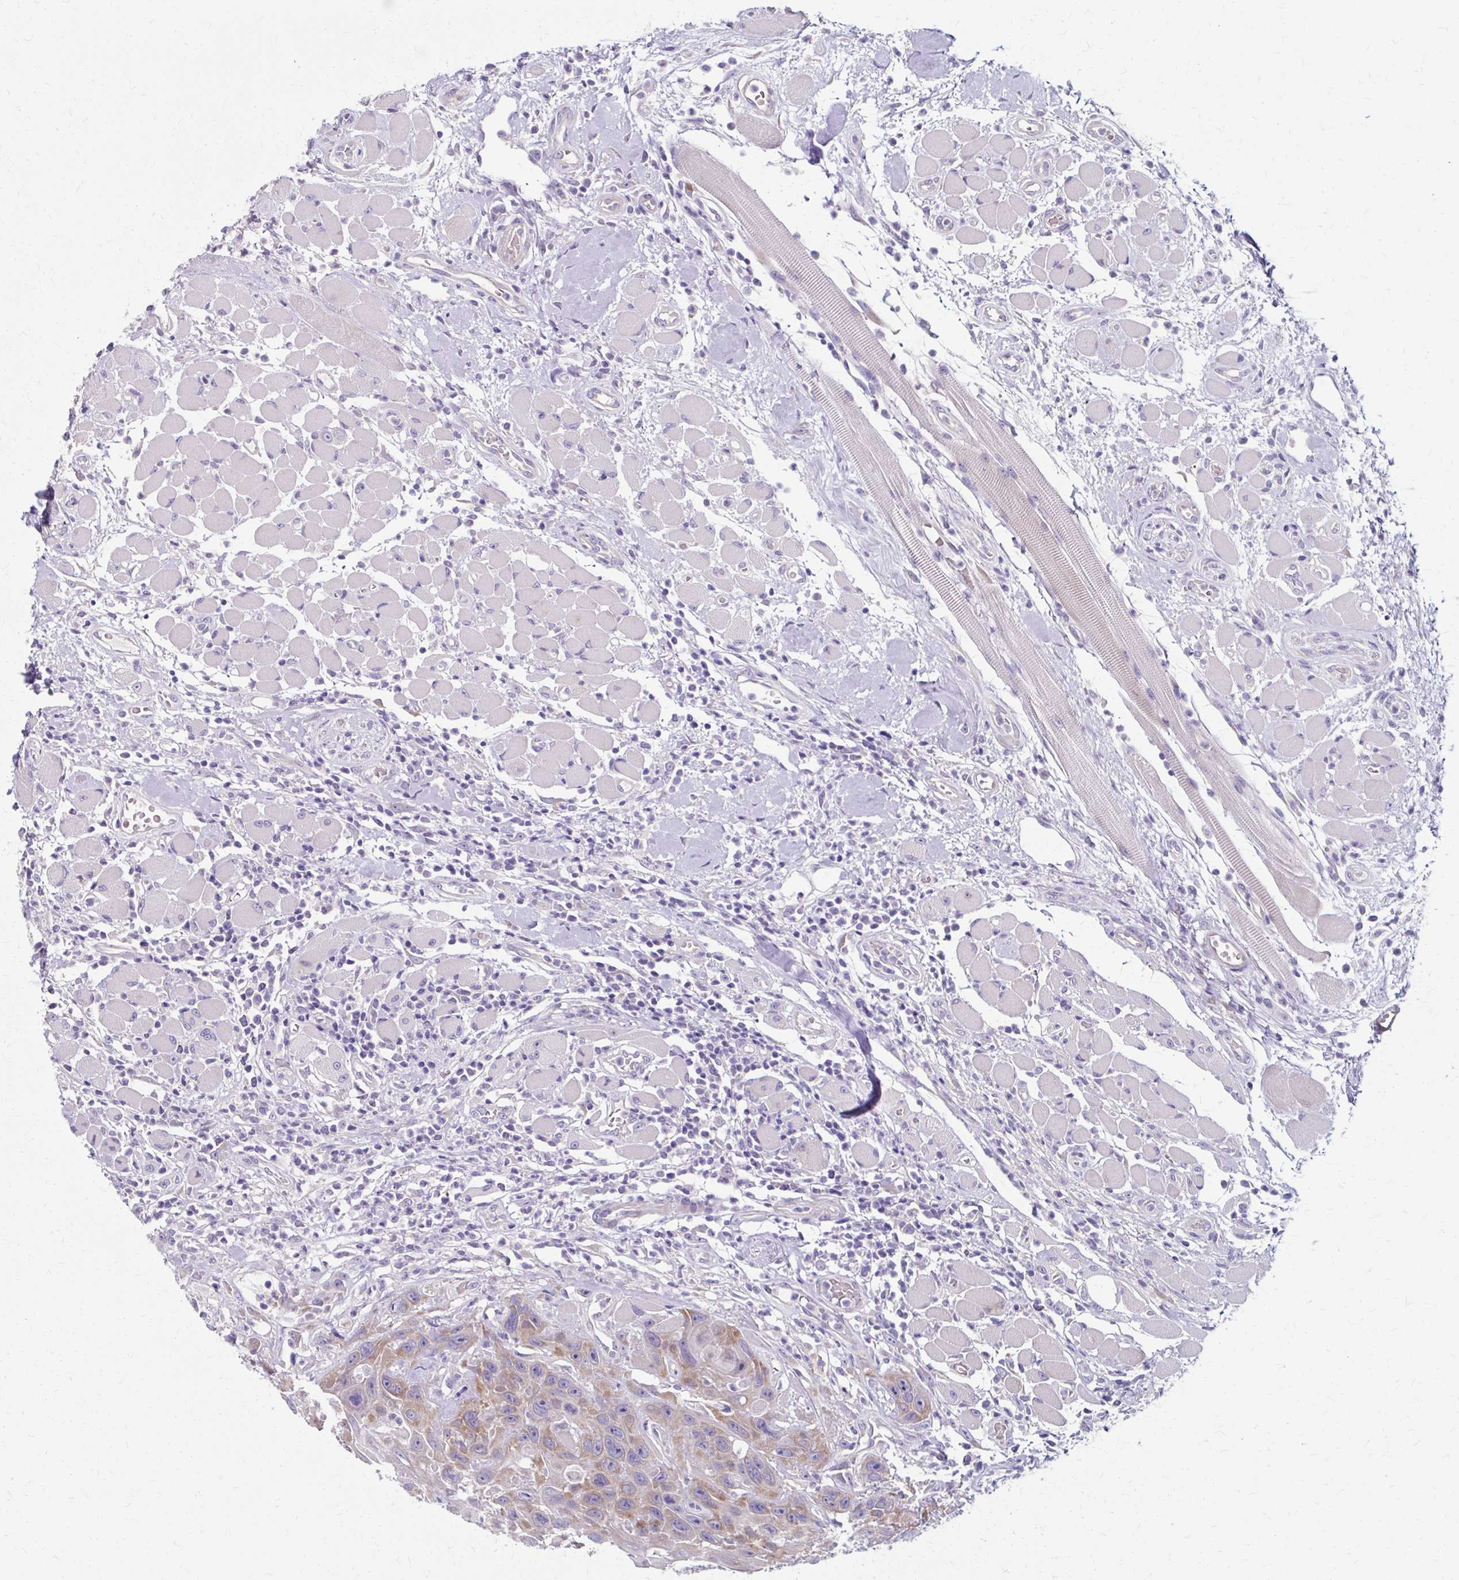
{"staining": {"intensity": "weak", "quantity": "25%-75%", "location": "cytoplasmic/membranous"}, "tissue": "head and neck cancer", "cell_type": "Tumor cells", "image_type": "cancer", "snomed": [{"axis": "morphology", "description": "Squamous cell carcinoma, NOS"}, {"axis": "topography", "description": "Head-Neck"}], "caption": "Head and neck cancer was stained to show a protein in brown. There is low levels of weak cytoplasmic/membranous staining in about 25%-75% of tumor cells. (DAB IHC, brown staining for protein, blue staining for nuclei).", "gene": "ZNF555", "patient": {"sex": "female", "age": 59}}